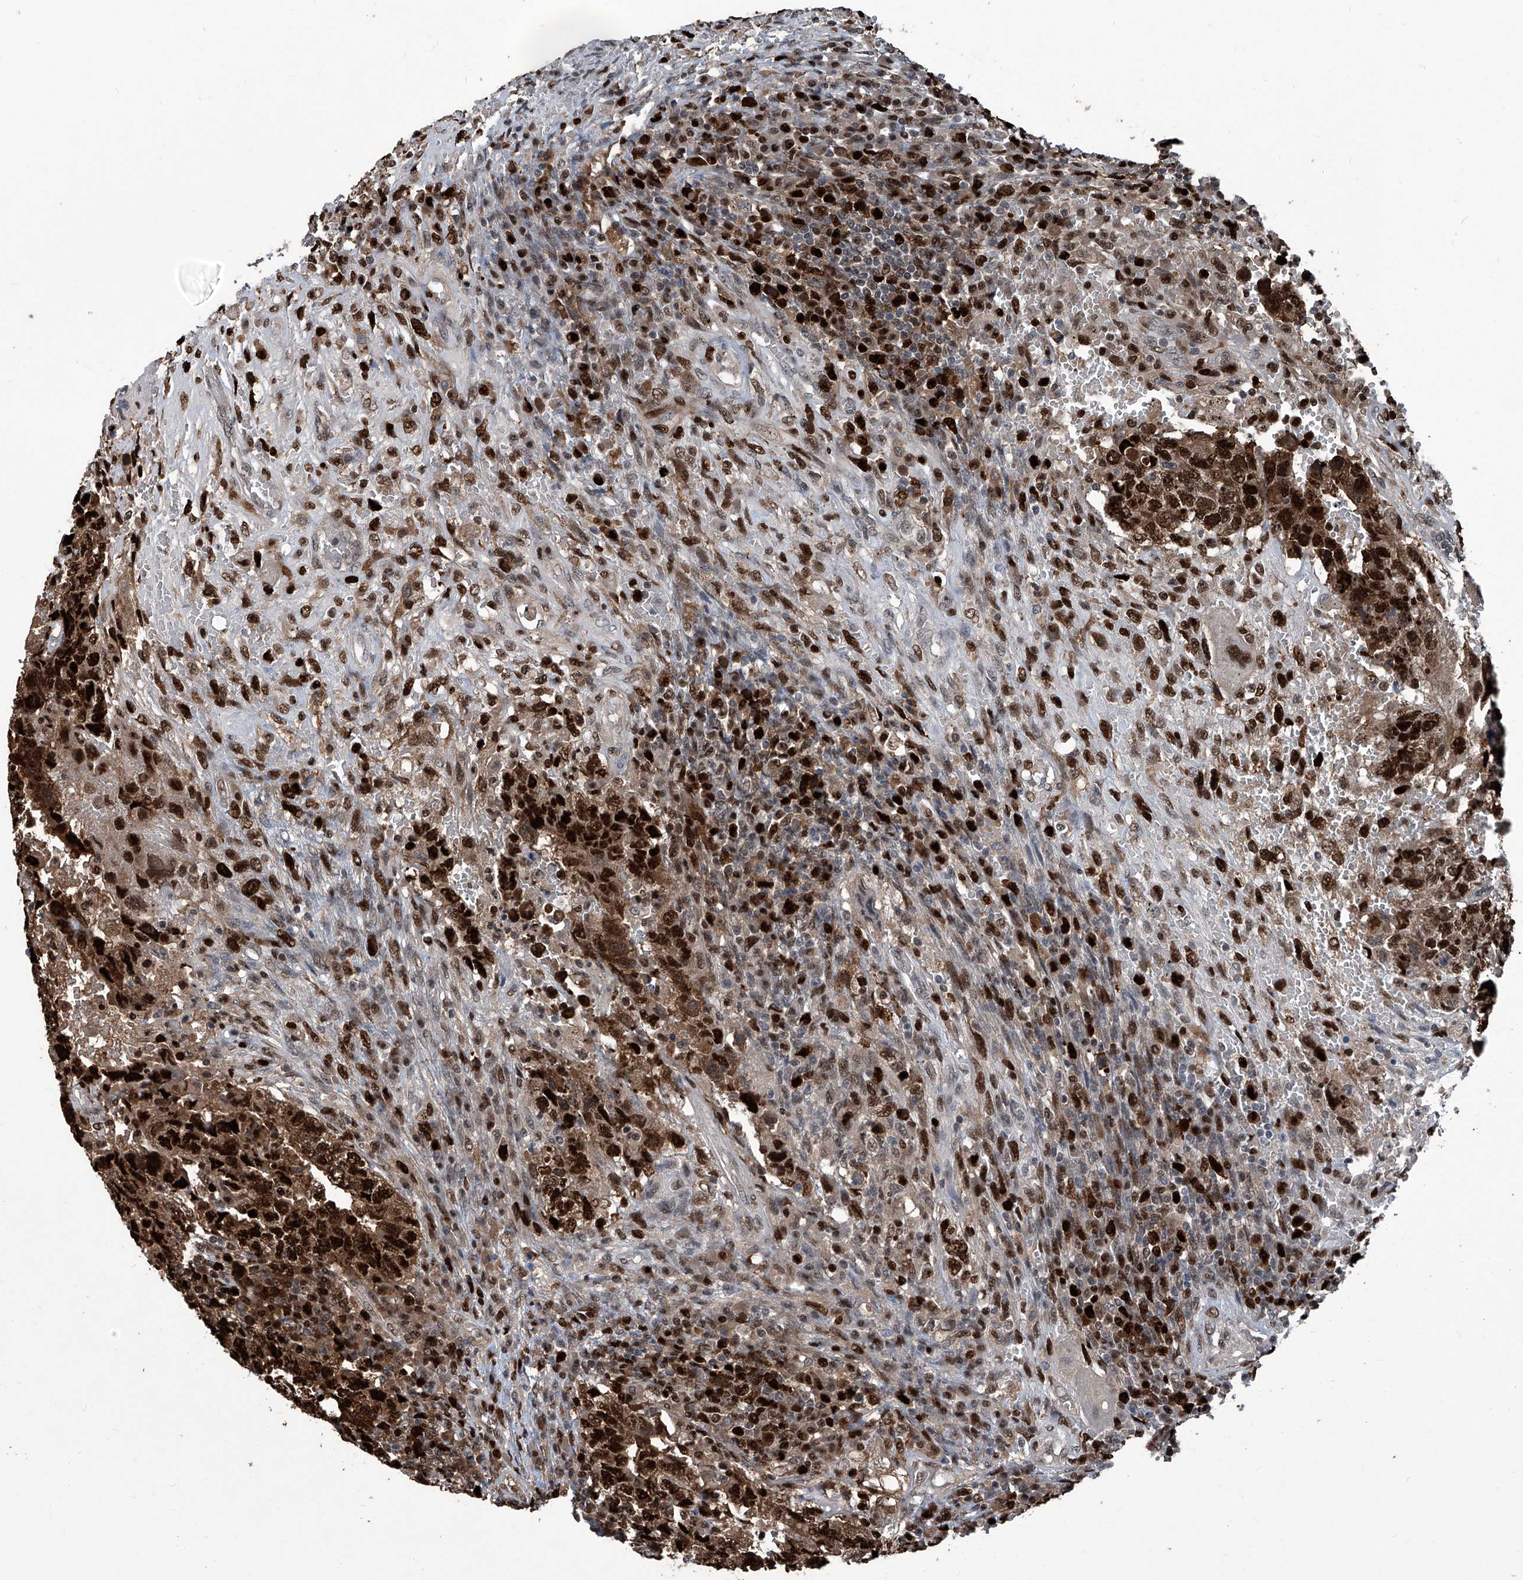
{"staining": {"intensity": "strong", "quantity": ">75%", "location": "cytoplasmic/membranous,nuclear"}, "tissue": "testis cancer", "cell_type": "Tumor cells", "image_type": "cancer", "snomed": [{"axis": "morphology", "description": "Carcinoma, Embryonal, NOS"}, {"axis": "topography", "description": "Testis"}], "caption": "Human testis cancer (embryonal carcinoma) stained for a protein (brown) shows strong cytoplasmic/membranous and nuclear positive staining in about >75% of tumor cells.", "gene": "PCNA", "patient": {"sex": "male", "age": 26}}